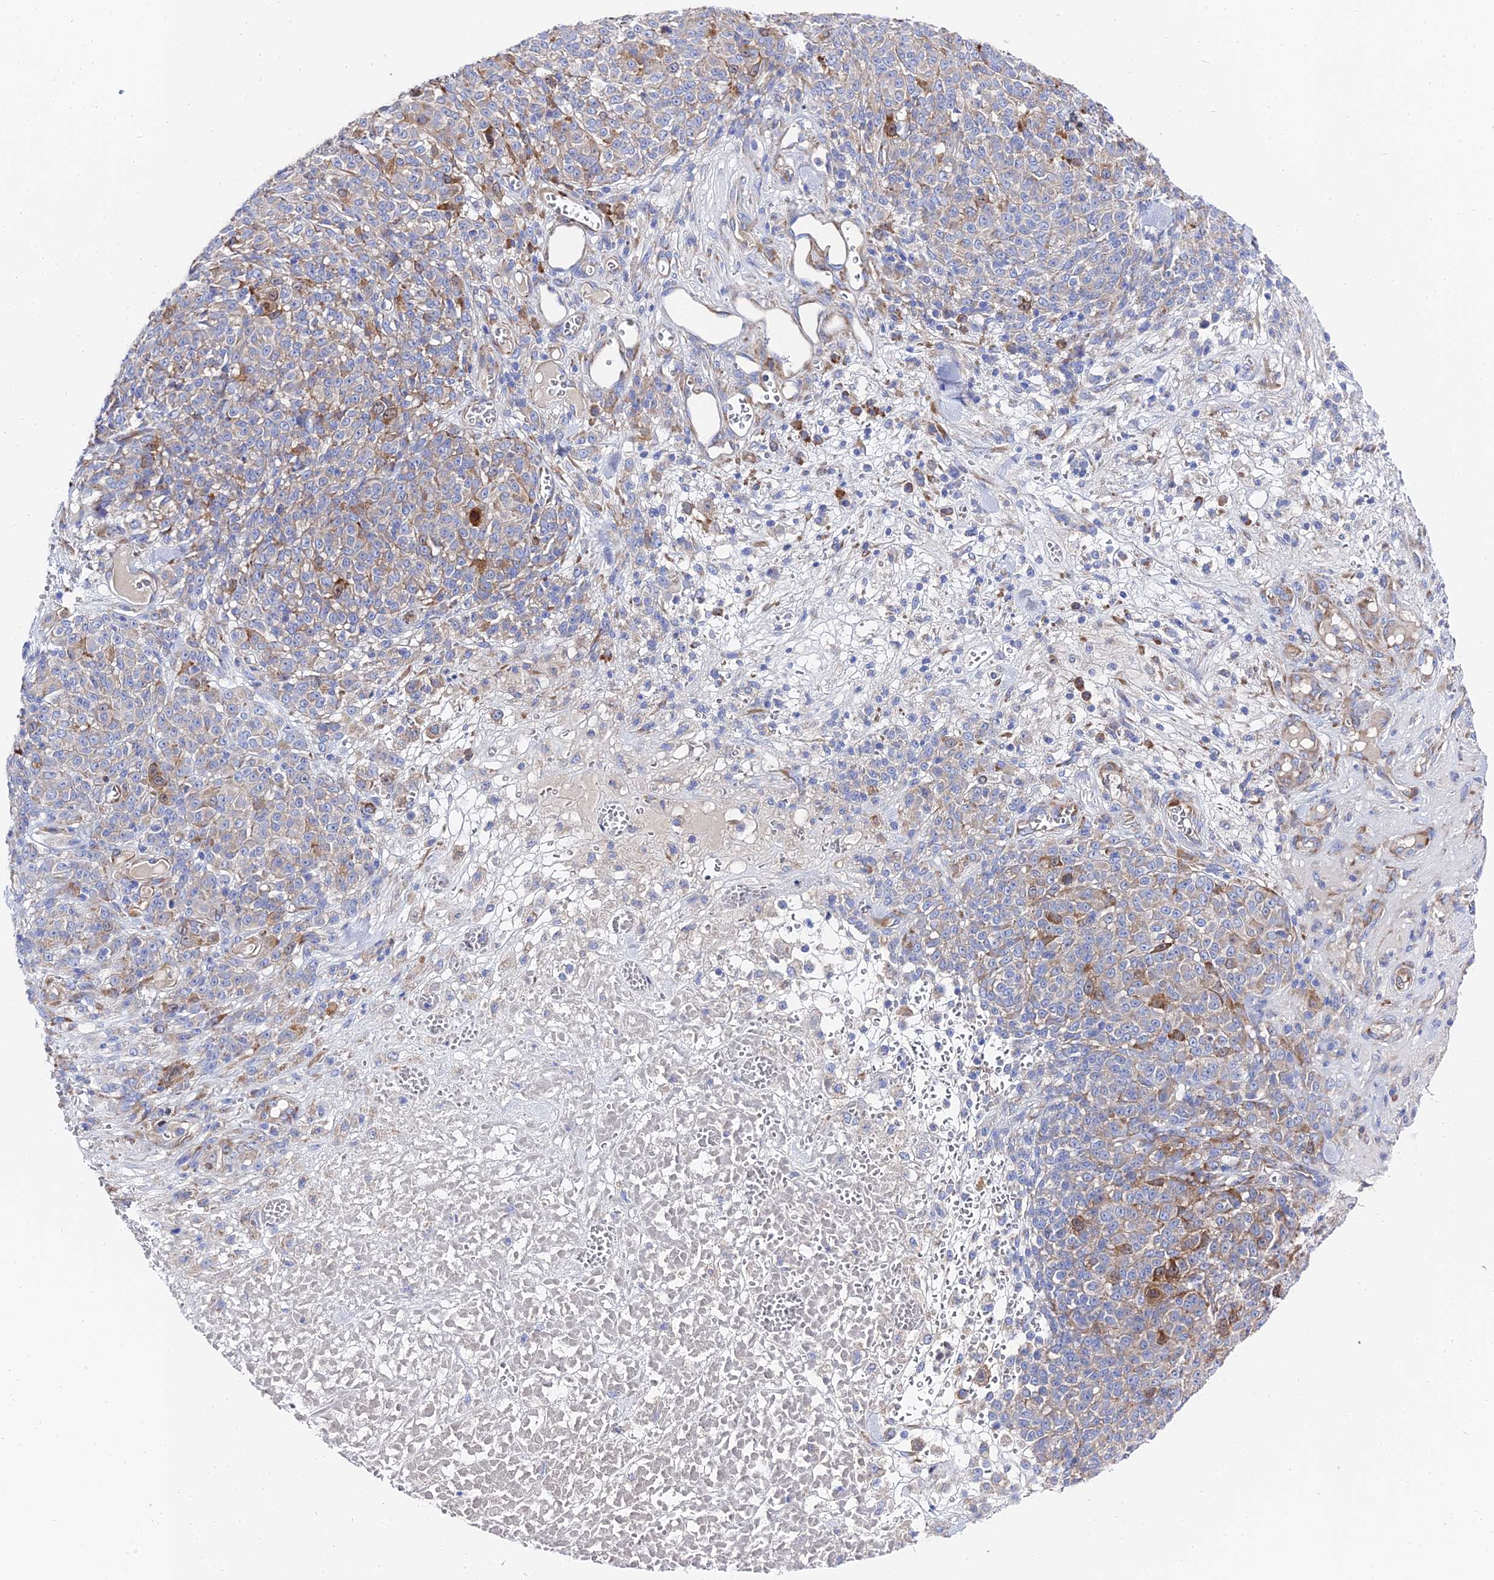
{"staining": {"intensity": "moderate", "quantity": "<25%", "location": "cytoplasmic/membranous"}, "tissue": "melanoma", "cell_type": "Tumor cells", "image_type": "cancer", "snomed": [{"axis": "morphology", "description": "Normal tissue, NOS"}, {"axis": "morphology", "description": "Malignant melanoma, NOS"}, {"axis": "topography", "description": "Skin"}], "caption": "Immunohistochemical staining of melanoma shows moderate cytoplasmic/membranous protein staining in about <25% of tumor cells. (DAB IHC with brightfield microscopy, high magnification).", "gene": "PTTG1", "patient": {"sex": "female", "age": 34}}